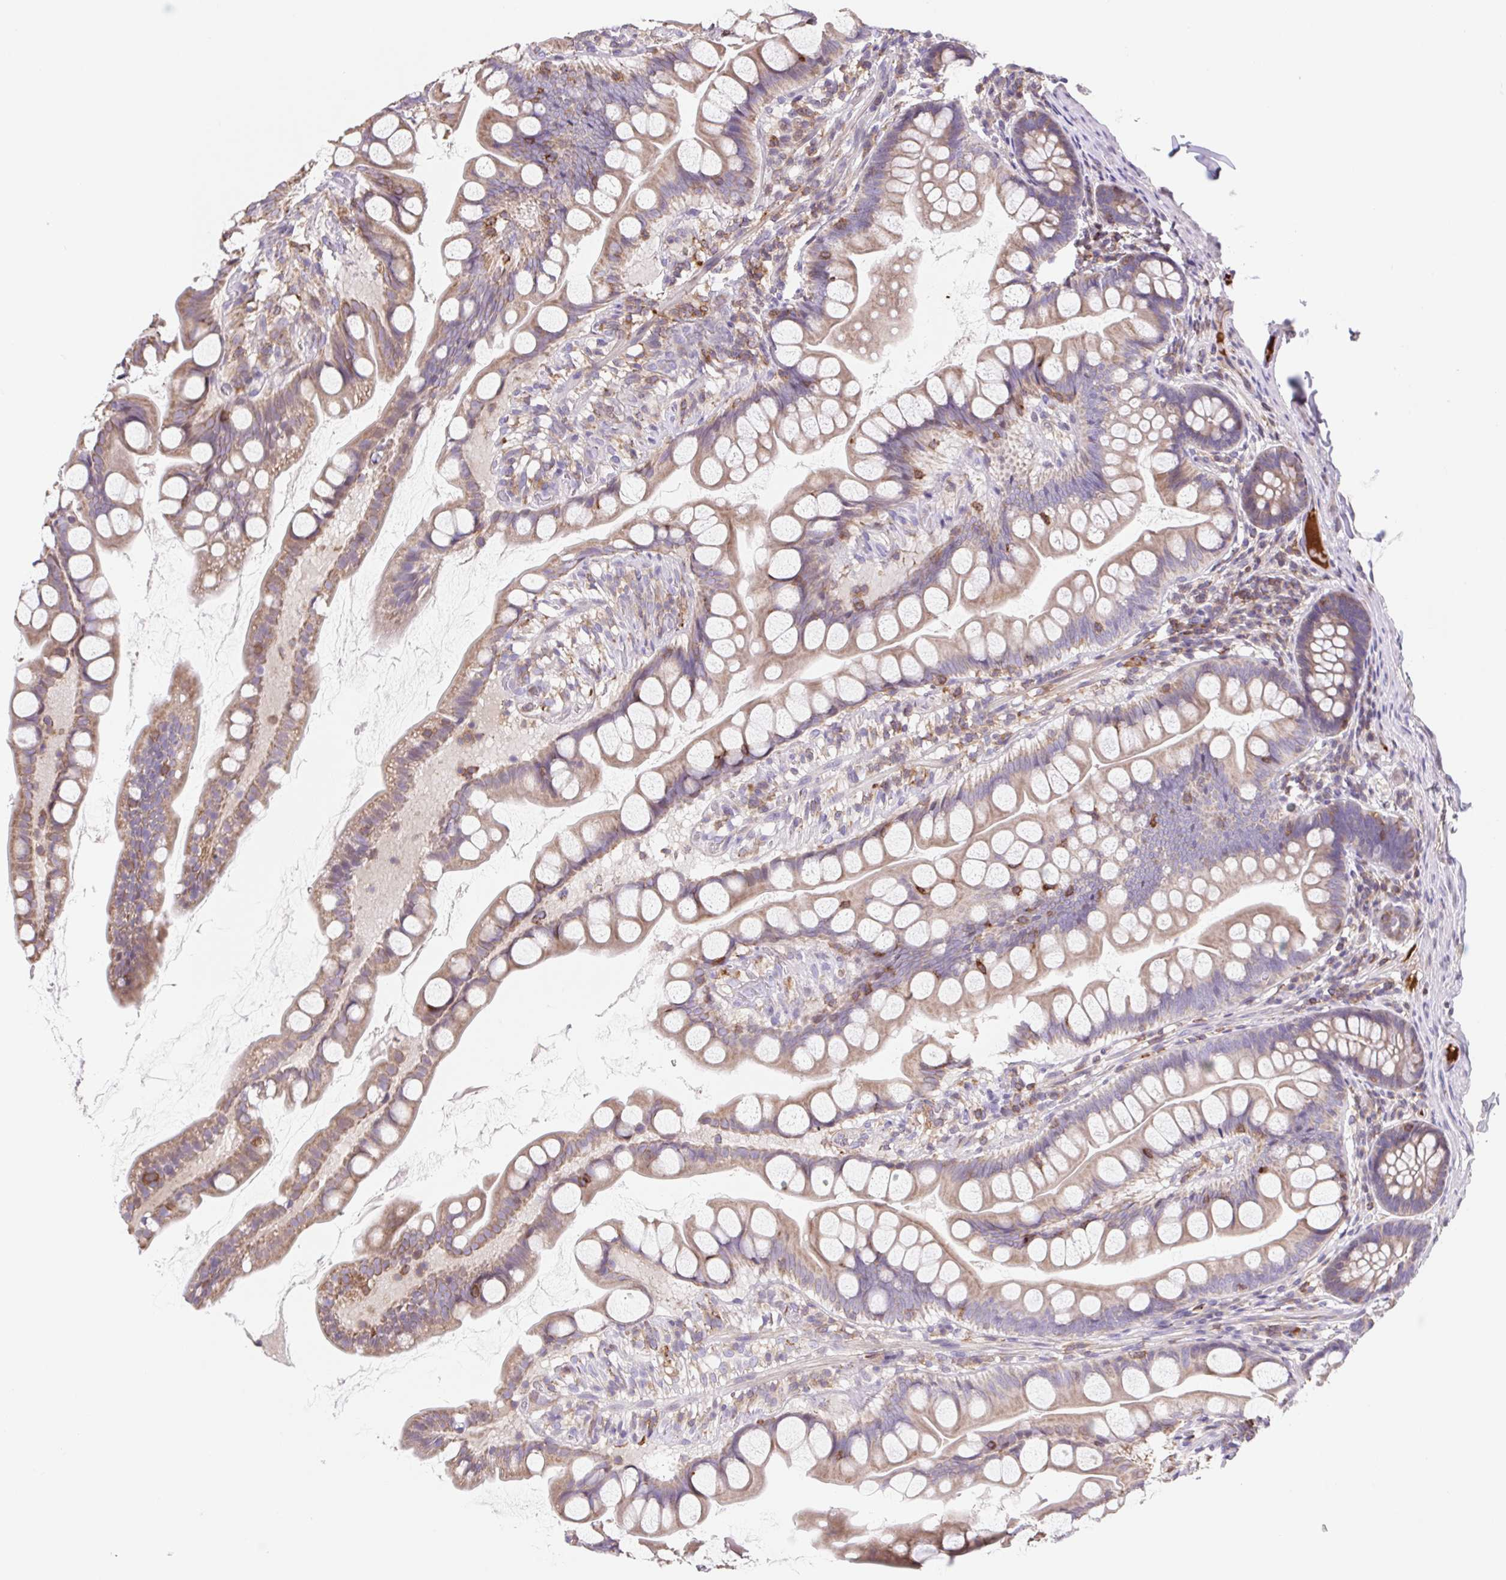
{"staining": {"intensity": "moderate", "quantity": "25%-75%", "location": "cytoplasmic/membranous"}, "tissue": "small intestine", "cell_type": "Glandular cells", "image_type": "normal", "snomed": [{"axis": "morphology", "description": "Normal tissue, NOS"}, {"axis": "topography", "description": "Small intestine"}], "caption": "Small intestine stained with IHC shows moderate cytoplasmic/membranous expression in approximately 25%-75% of glandular cells. Ihc stains the protein in brown and the nuclei are stained blue.", "gene": "TPRG1", "patient": {"sex": "male", "age": 70}}